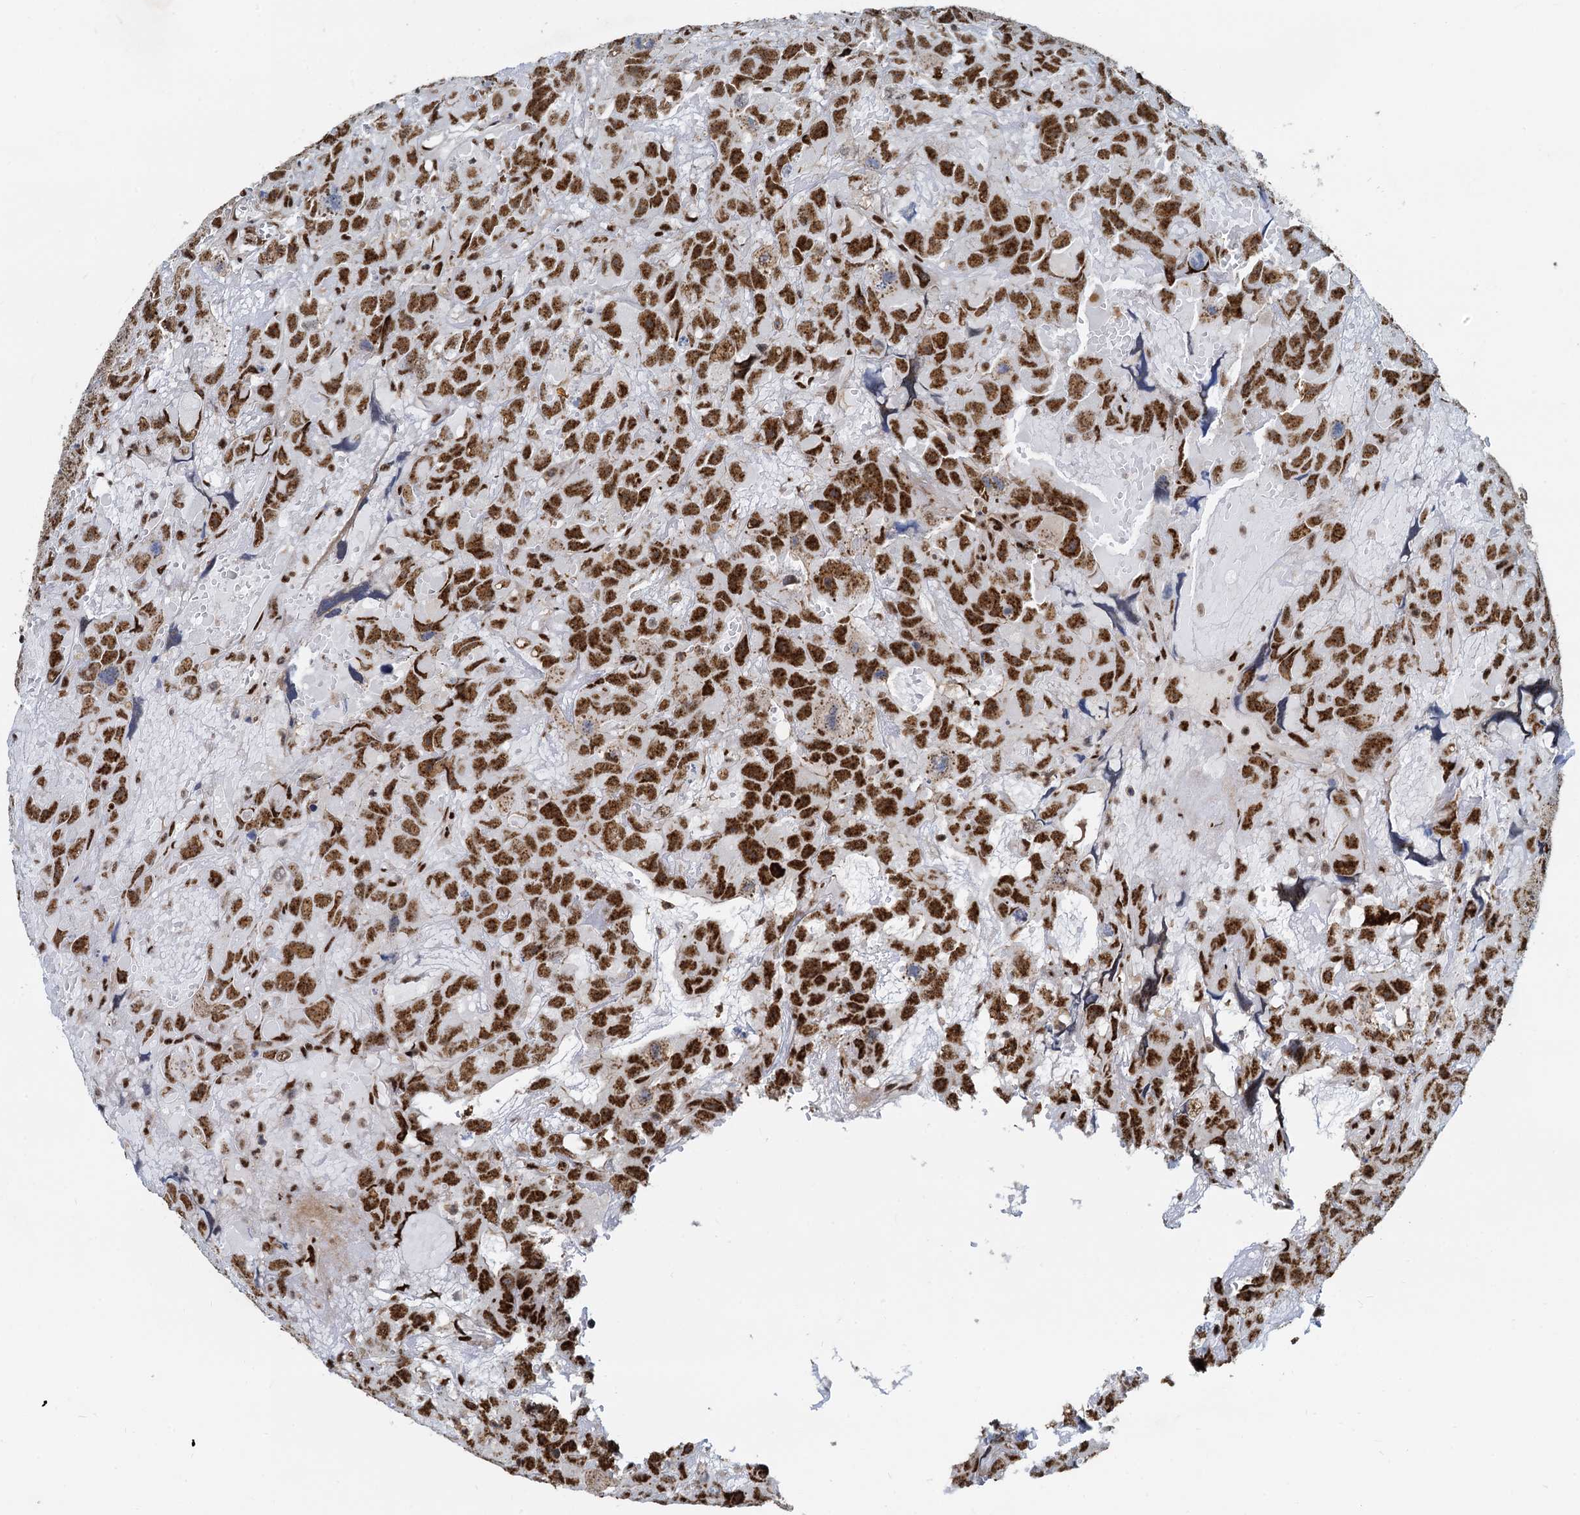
{"staining": {"intensity": "strong", "quantity": ">75%", "location": "nuclear"}, "tissue": "testis cancer", "cell_type": "Tumor cells", "image_type": "cancer", "snomed": [{"axis": "morphology", "description": "Carcinoma, Embryonal, NOS"}, {"axis": "topography", "description": "Testis"}], "caption": "Embryonal carcinoma (testis) stained for a protein reveals strong nuclear positivity in tumor cells. (DAB (3,3'-diaminobenzidine) IHC, brown staining for protein, blue staining for nuclei).", "gene": "RBM26", "patient": {"sex": "male", "age": 45}}